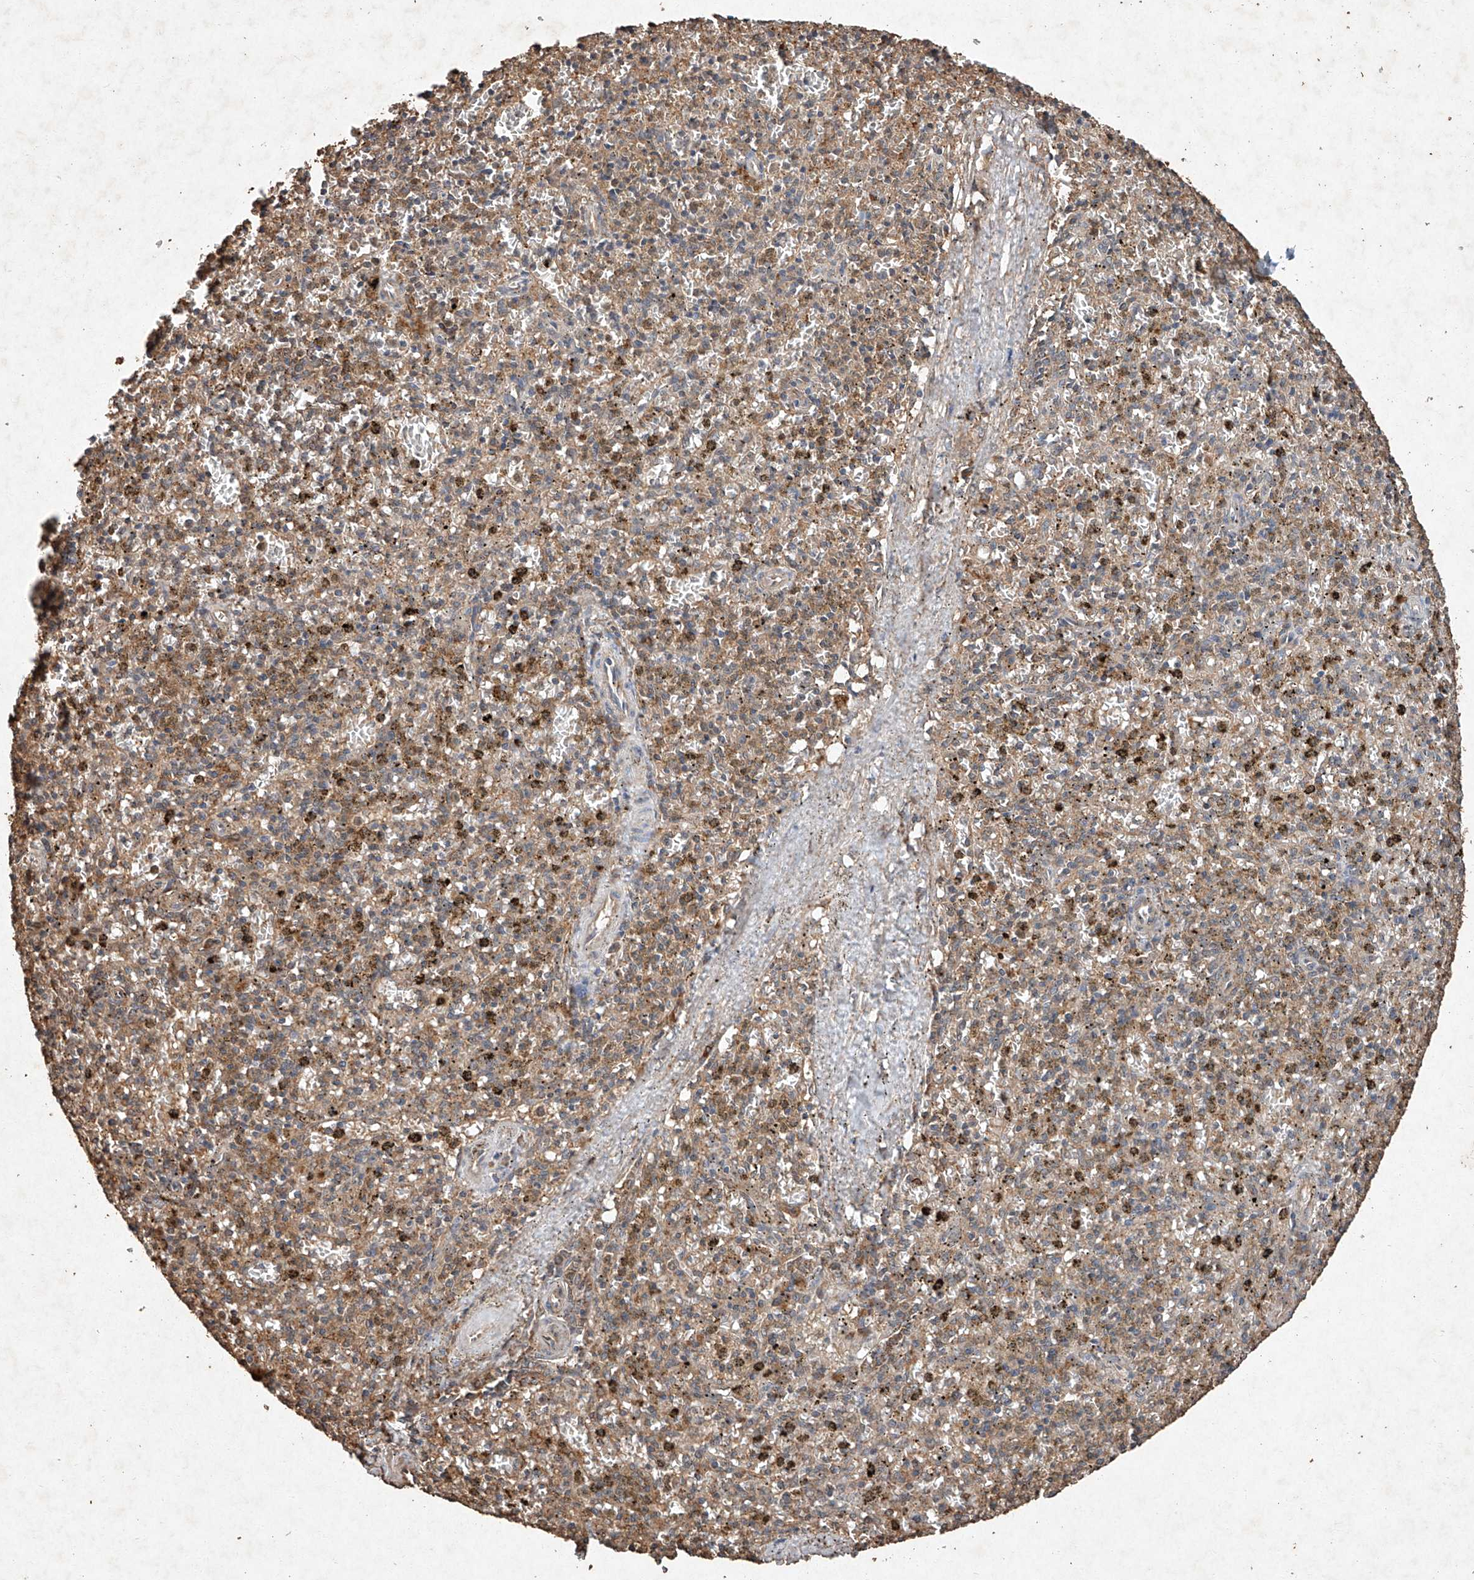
{"staining": {"intensity": "weak", "quantity": "25%-75%", "location": "cytoplasmic/membranous"}, "tissue": "spleen", "cell_type": "Cells in red pulp", "image_type": "normal", "snomed": [{"axis": "morphology", "description": "Normal tissue, NOS"}, {"axis": "topography", "description": "Spleen"}], "caption": "This micrograph reveals immunohistochemistry (IHC) staining of benign spleen, with low weak cytoplasmic/membranous staining in about 25%-75% of cells in red pulp.", "gene": "STK3", "patient": {"sex": "male", "age": 72}}